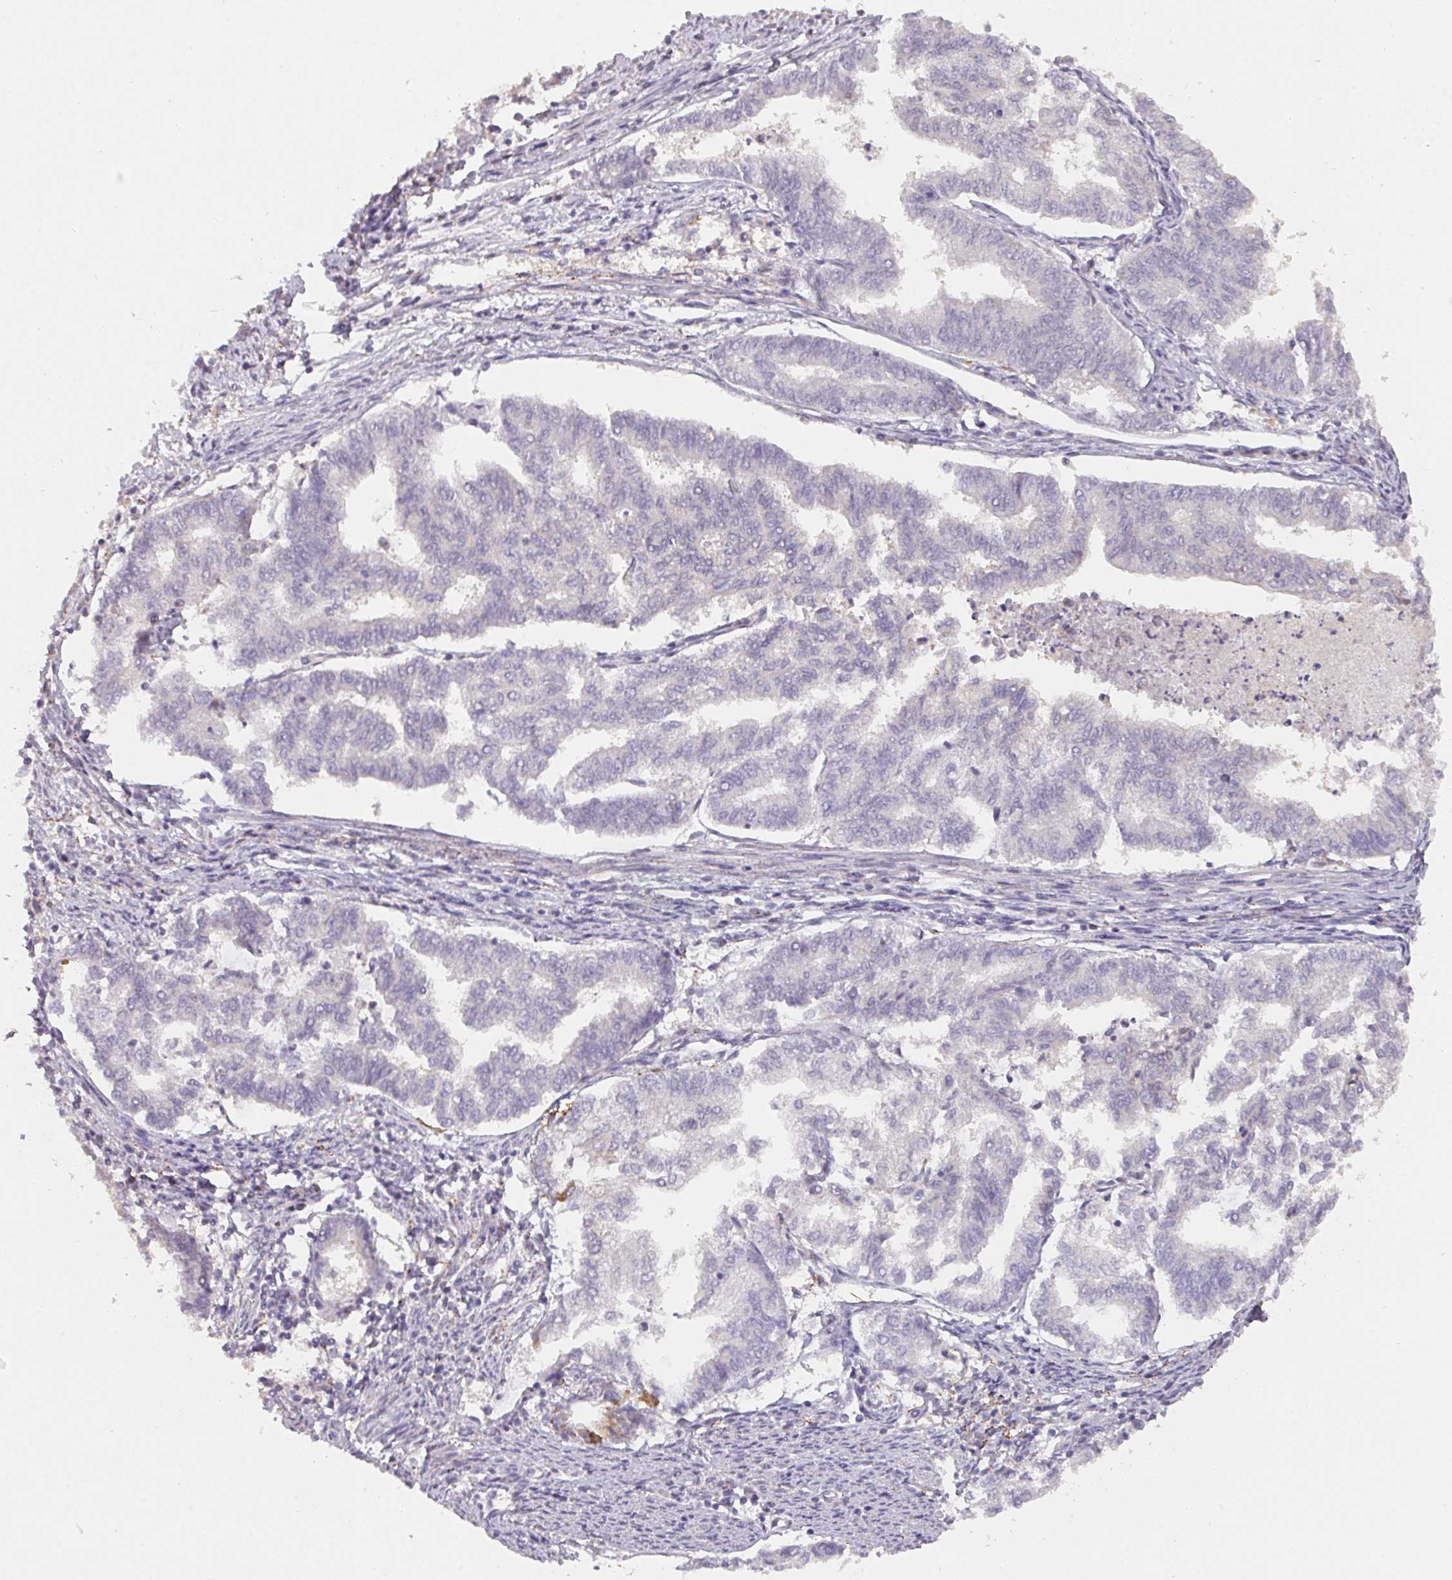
{"staining": {"intensity": "negative", "quantity": "none", "location": "none"}, "tissue": "endometrial cancer", "cell_type": "Tumor cells", "image_type": "cancer", "snomed": [{"axis": "morphology", "description": "Adenocarcinoma, NOS"}, {"axis": "topography", "description": "Endometrium"}], "caption": "Photomicrograph shows no significant protein positivity in tumor cells of endometrial cancer (adenocarcinoma).", "gene": "FOXN4", "patient": {"sex": "female", "age": 79}}